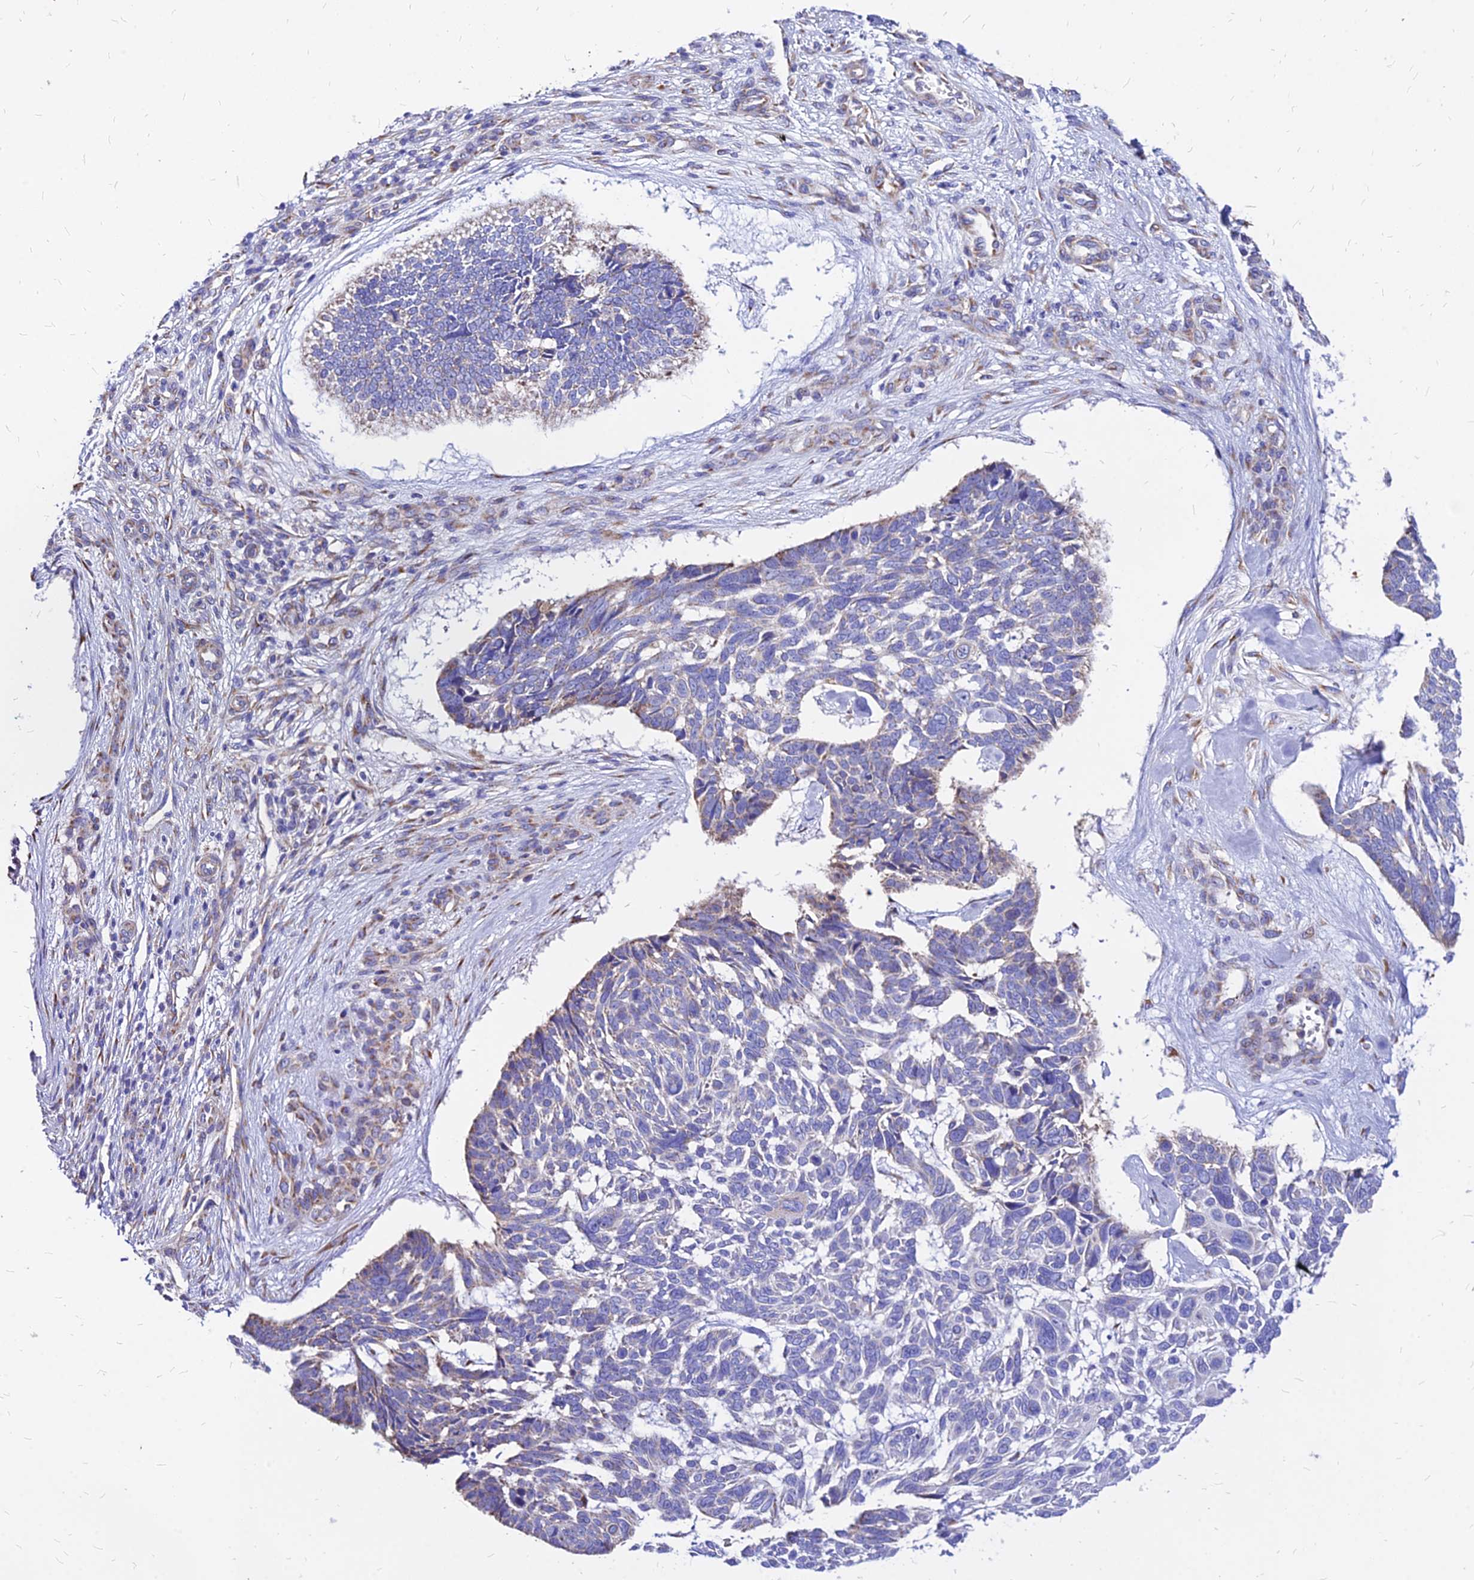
{"staining": {"intensity": "negative", "quantity": "none", "location": "none"}, "tissue": "skin cancer", "cell_type": "Tumor cells", "image_type": "cancer", "snomed": [{"axis": "morphology", "description": "Basal cell carcinoma"}, {"axis": "topography", "description": "Skin"}], "caption": "This is a histopathology image of IHC staining of basal cell carcinoma (skin), which shows no expression in tumor cells.", "gene": "MRPL3", "patient": {"sex": "male", "age": 88}}